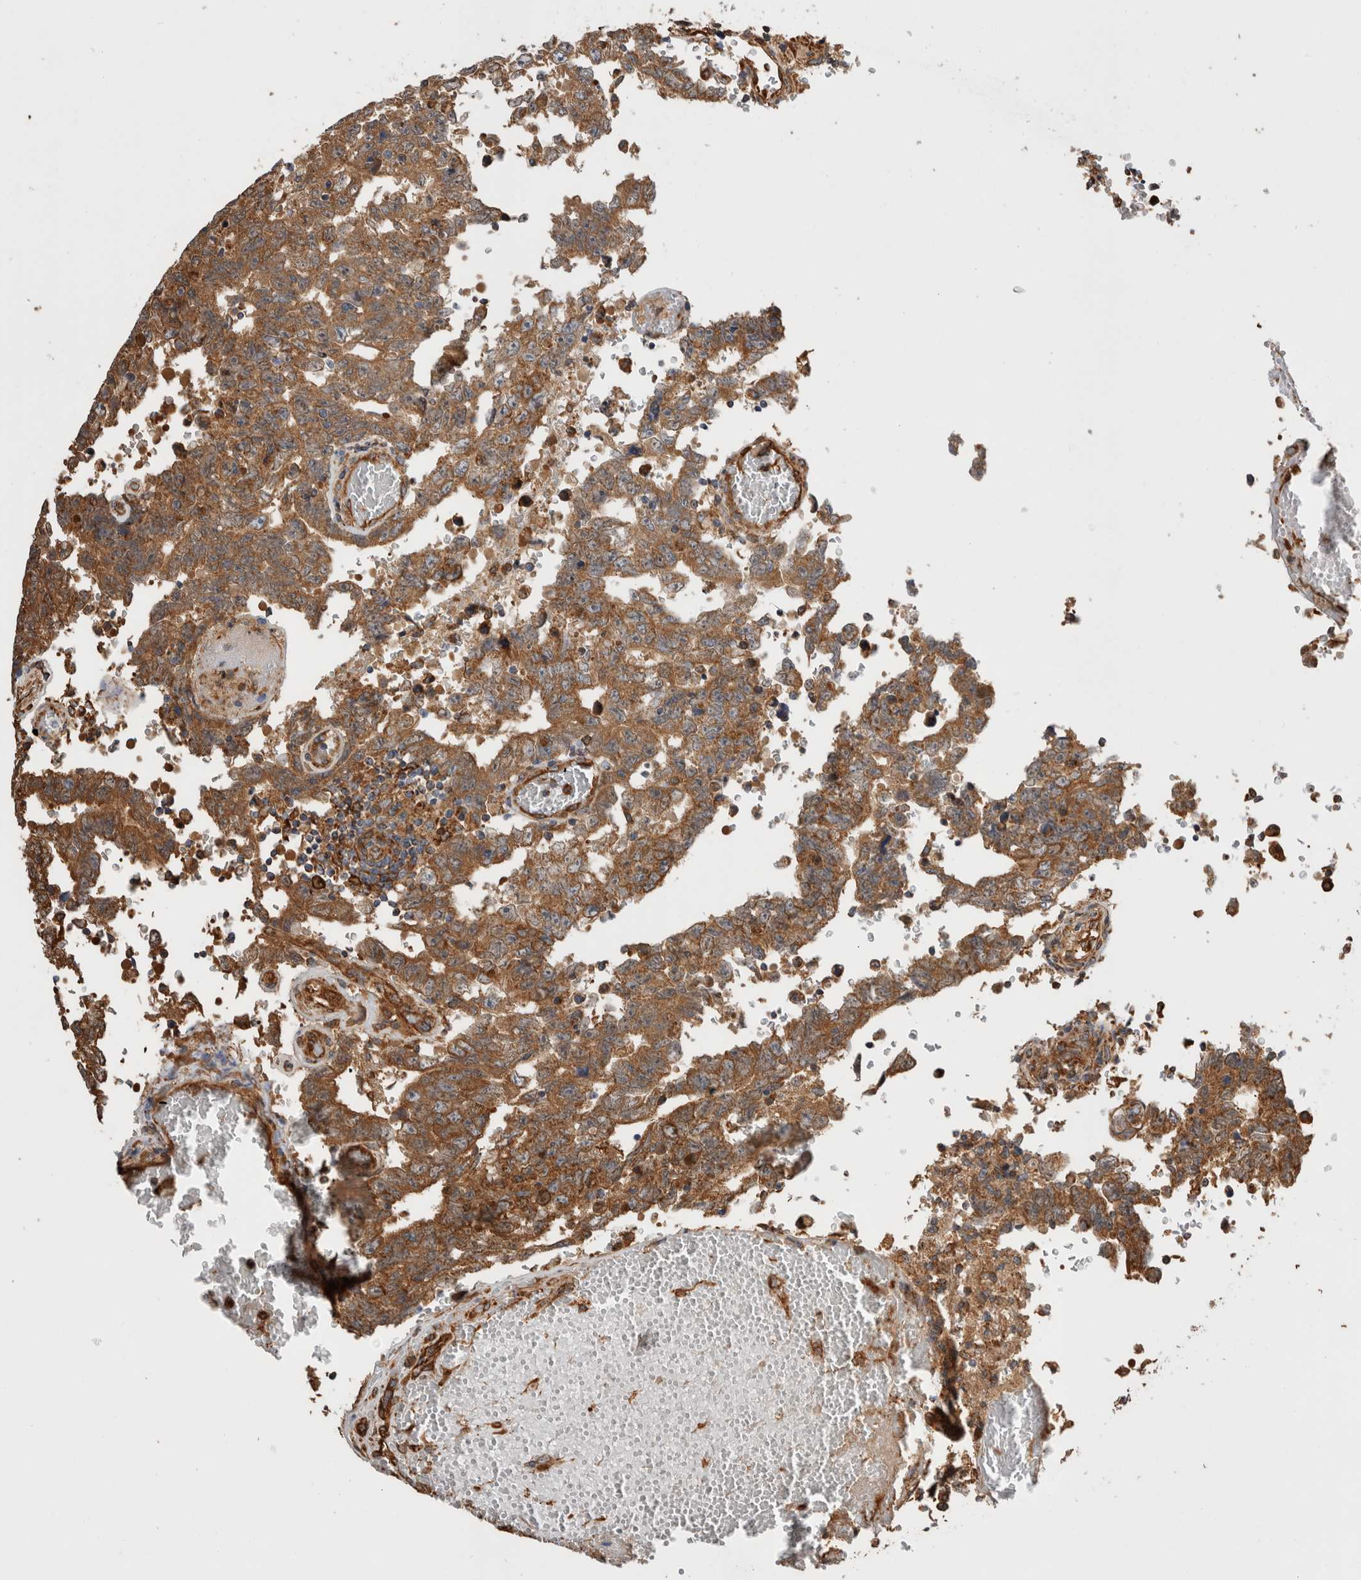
{"staining": {"intensity": "moderate", "quantity": ">75%", "location": "cytoplasmic/membranous"}, "tissue": "testis cancer", "cell_type": "Tumor cells", "image_type": "cancer", "snomed": [{"axis": "morphology", "description": "Carcinoma, Embryonal, NOS"}, {"axis": "topography", "description": "Testis"}], "caption": "Protein expression analysis of testis embryonal carcinoma displays moderate cytoplasmic/membranous expression in approximately >75% of tumor cells. (DAB IHC with brightfield microscopy, high magnification).", "gene": "ZNF397", "patient": {"sex": "male", "age": 26}}